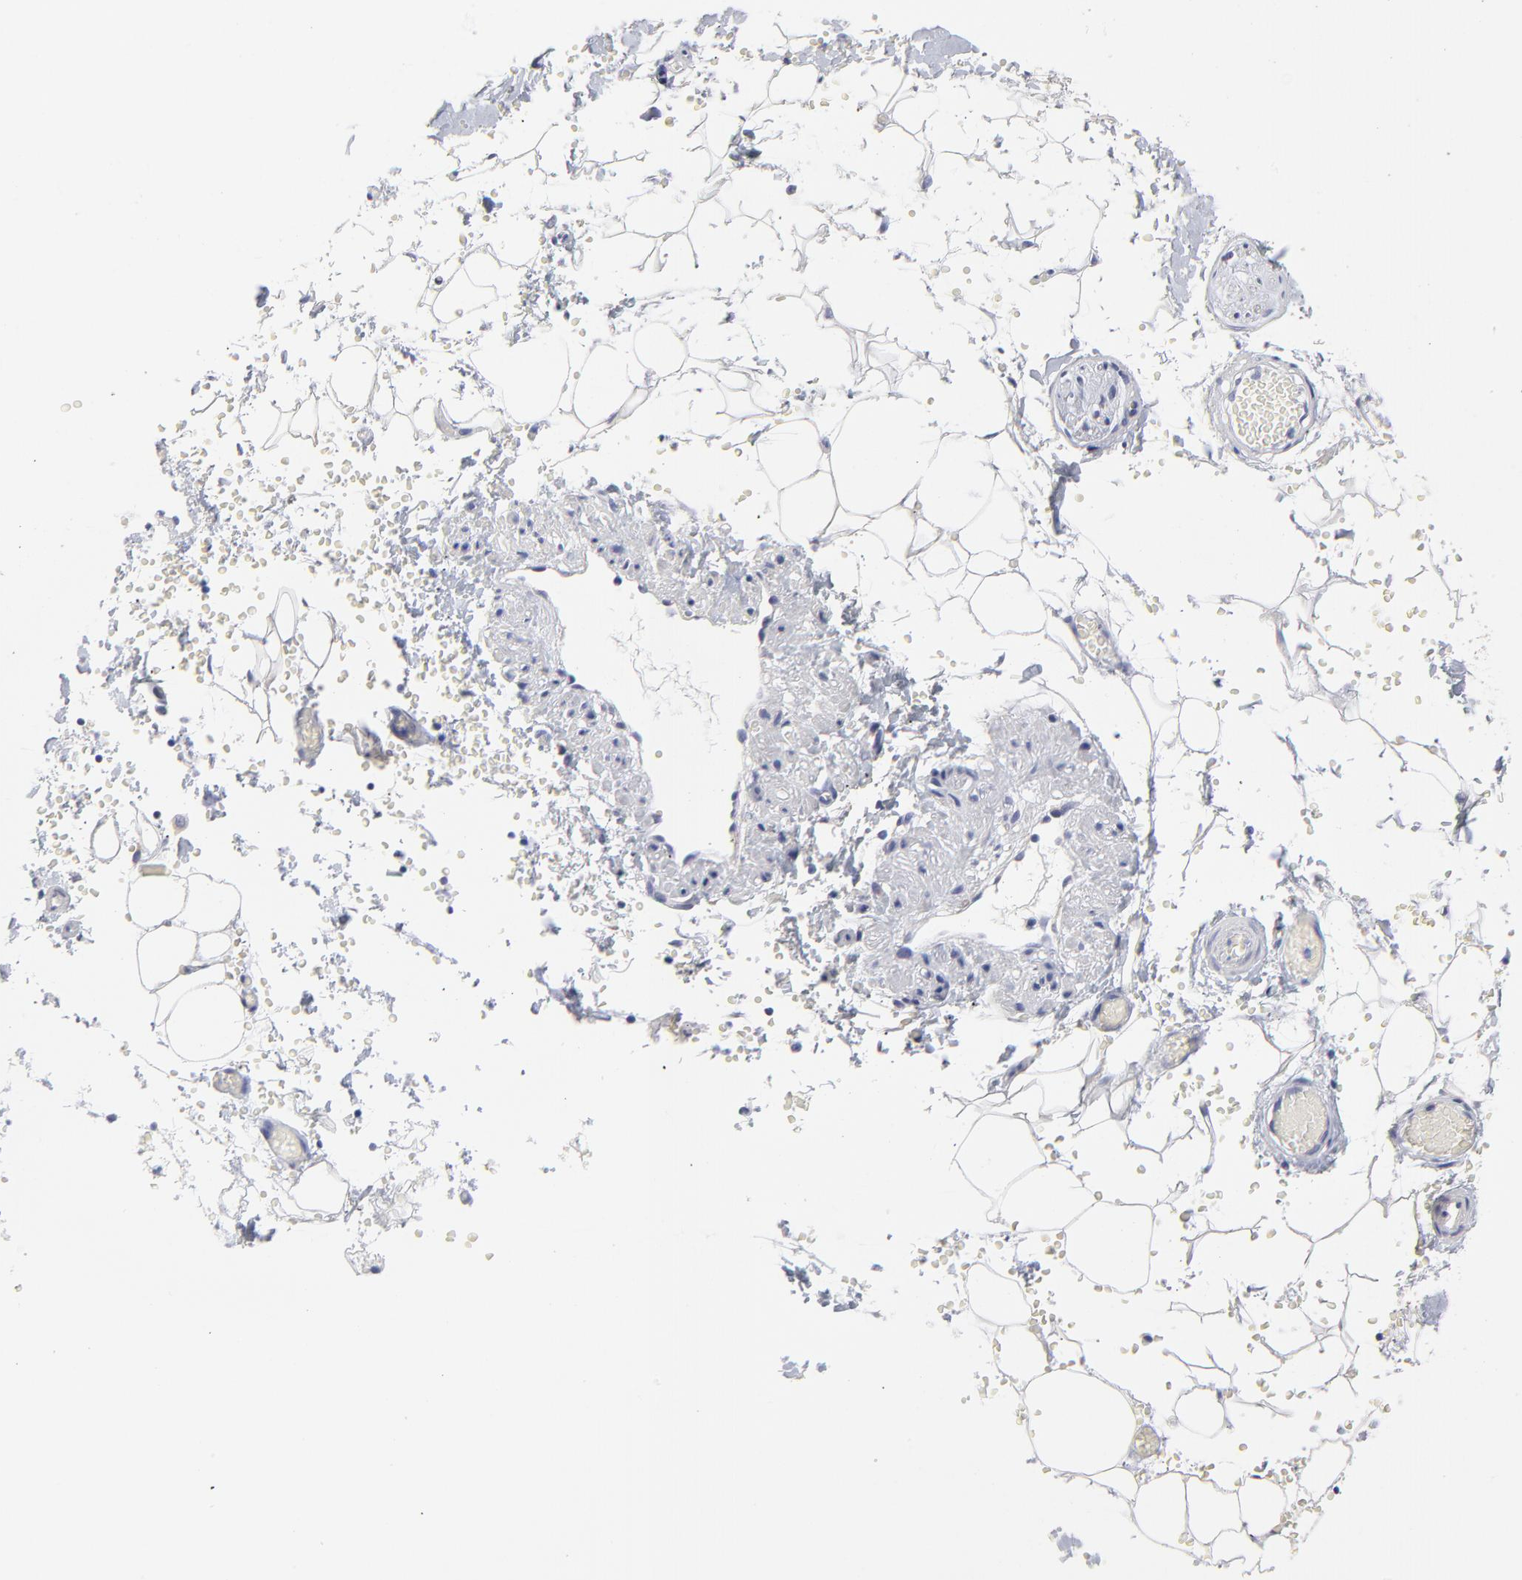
{"staining": {"intensity": "negative", "quantity": "none", "location": "none"}, "tissue": "adipose tissue", "cell_type": "Adipocytes", "image_type": "normal", "snomed": [{"axis": "morphology", "description": "Normal tissue, NOS"}, {"axis": "topography", "description": "Bronchus"}, {"axis": "topography", "description": "Lung"}], "caption": "A high-resolution micrograph shows immunohistochemistry (IHC) staining of benign adipose tissue, which shows no significant positivity in adipocytes.", "gene": "DUSP9", "patient": {"sex": "female", "age": 56}}